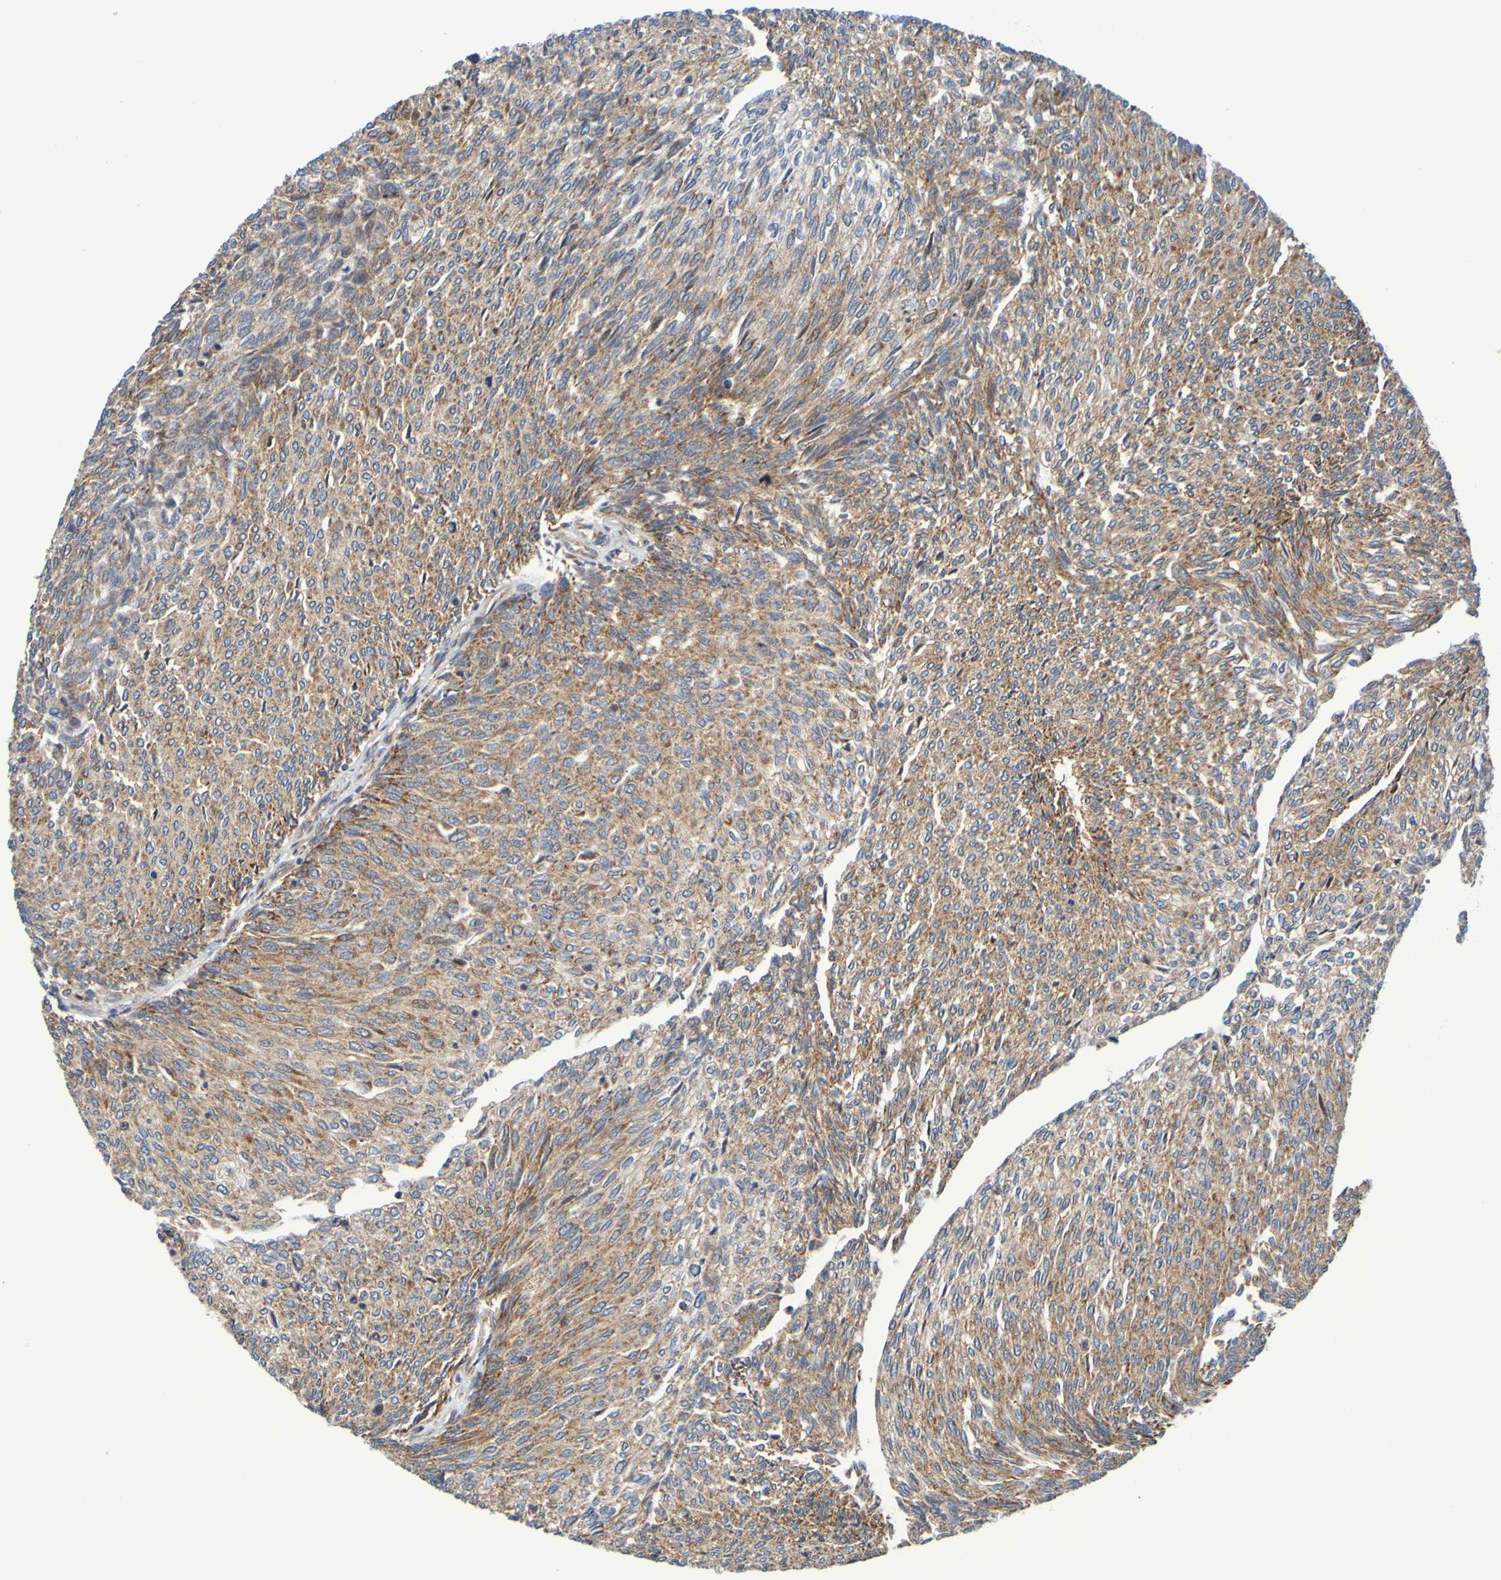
{"staining": {"intensity": "moderate", "quantity": ">75%", "location": "cytoplasmic/membranous"}, "tissue": "urothelial cancer", "cell_type": "Tumor cells", "image_type": "cancer", "snomed": [{"axis": "morphology", "description": "Urothelial carcinoma, Low grade"}, {"axis": "topography", "description": "Urinary bladder"}], "caption": "A photomicrograph showing moderate cytoplasmic/membranous expression in about >75% of tumor cells in urothelial carcinoma (low-grade), as visualized by brown immunohistochemical staining.", "gene": "CCDC51", "patient": {"sex": "female", "age": 79}}